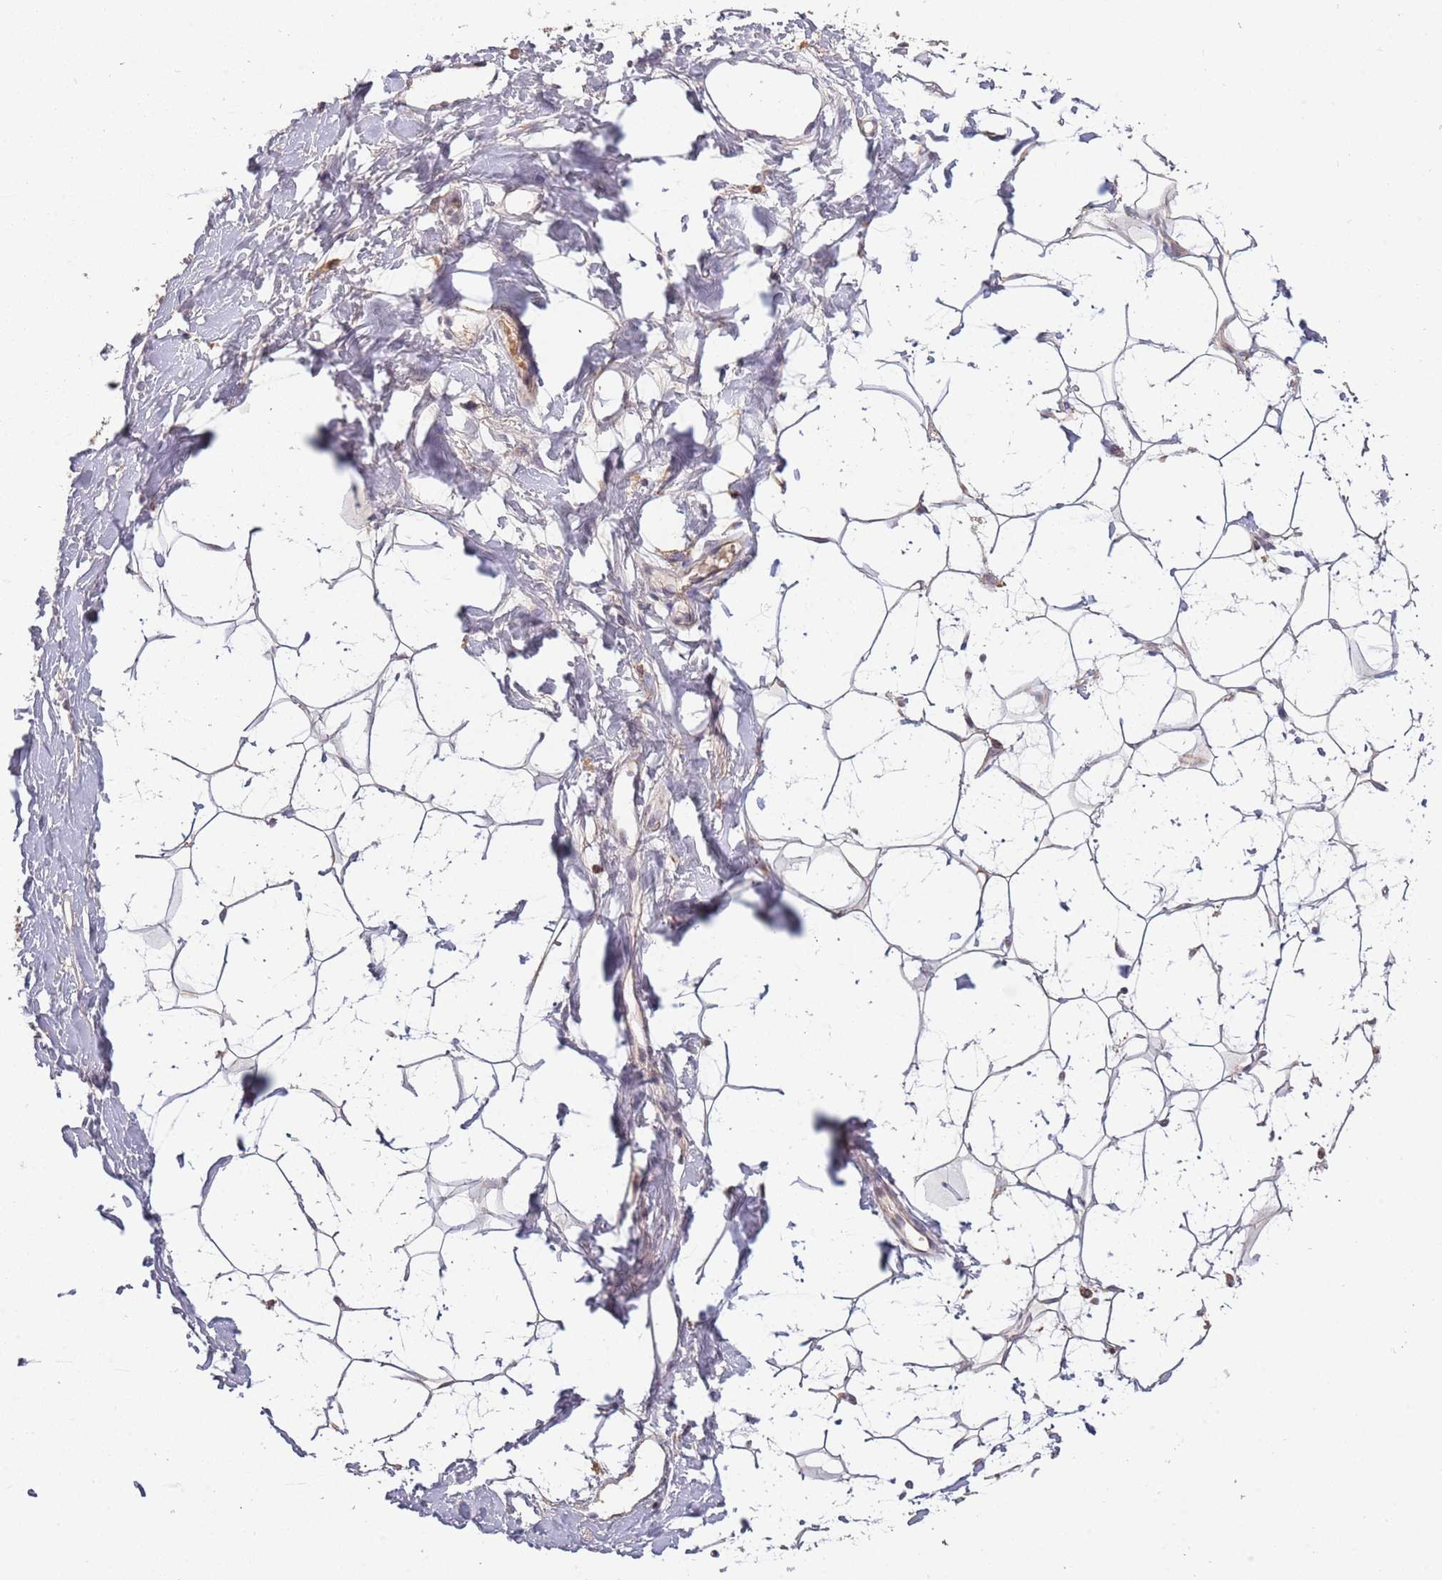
{"staining": {"intensity": "negative", "quantity": "none", "location": "none"}, "tissue": "adipose tissue", "cell_type": "Adipocytes", "image_type": "normal", "snomed": [{"axis": "morphology", "description": "Normal tissue, NOS"}, {"axis": "topography", "description": "Breast"}], "caption": "The image demonstrates no staining of adipocytes in normal adipose tissue. Brightfield microscopy of IHC stained with DAB (brown) and hematoxylin (blue), captured at high magnification.", "gene": "USP32", "patient": {"sex": "female", "age": 26}}